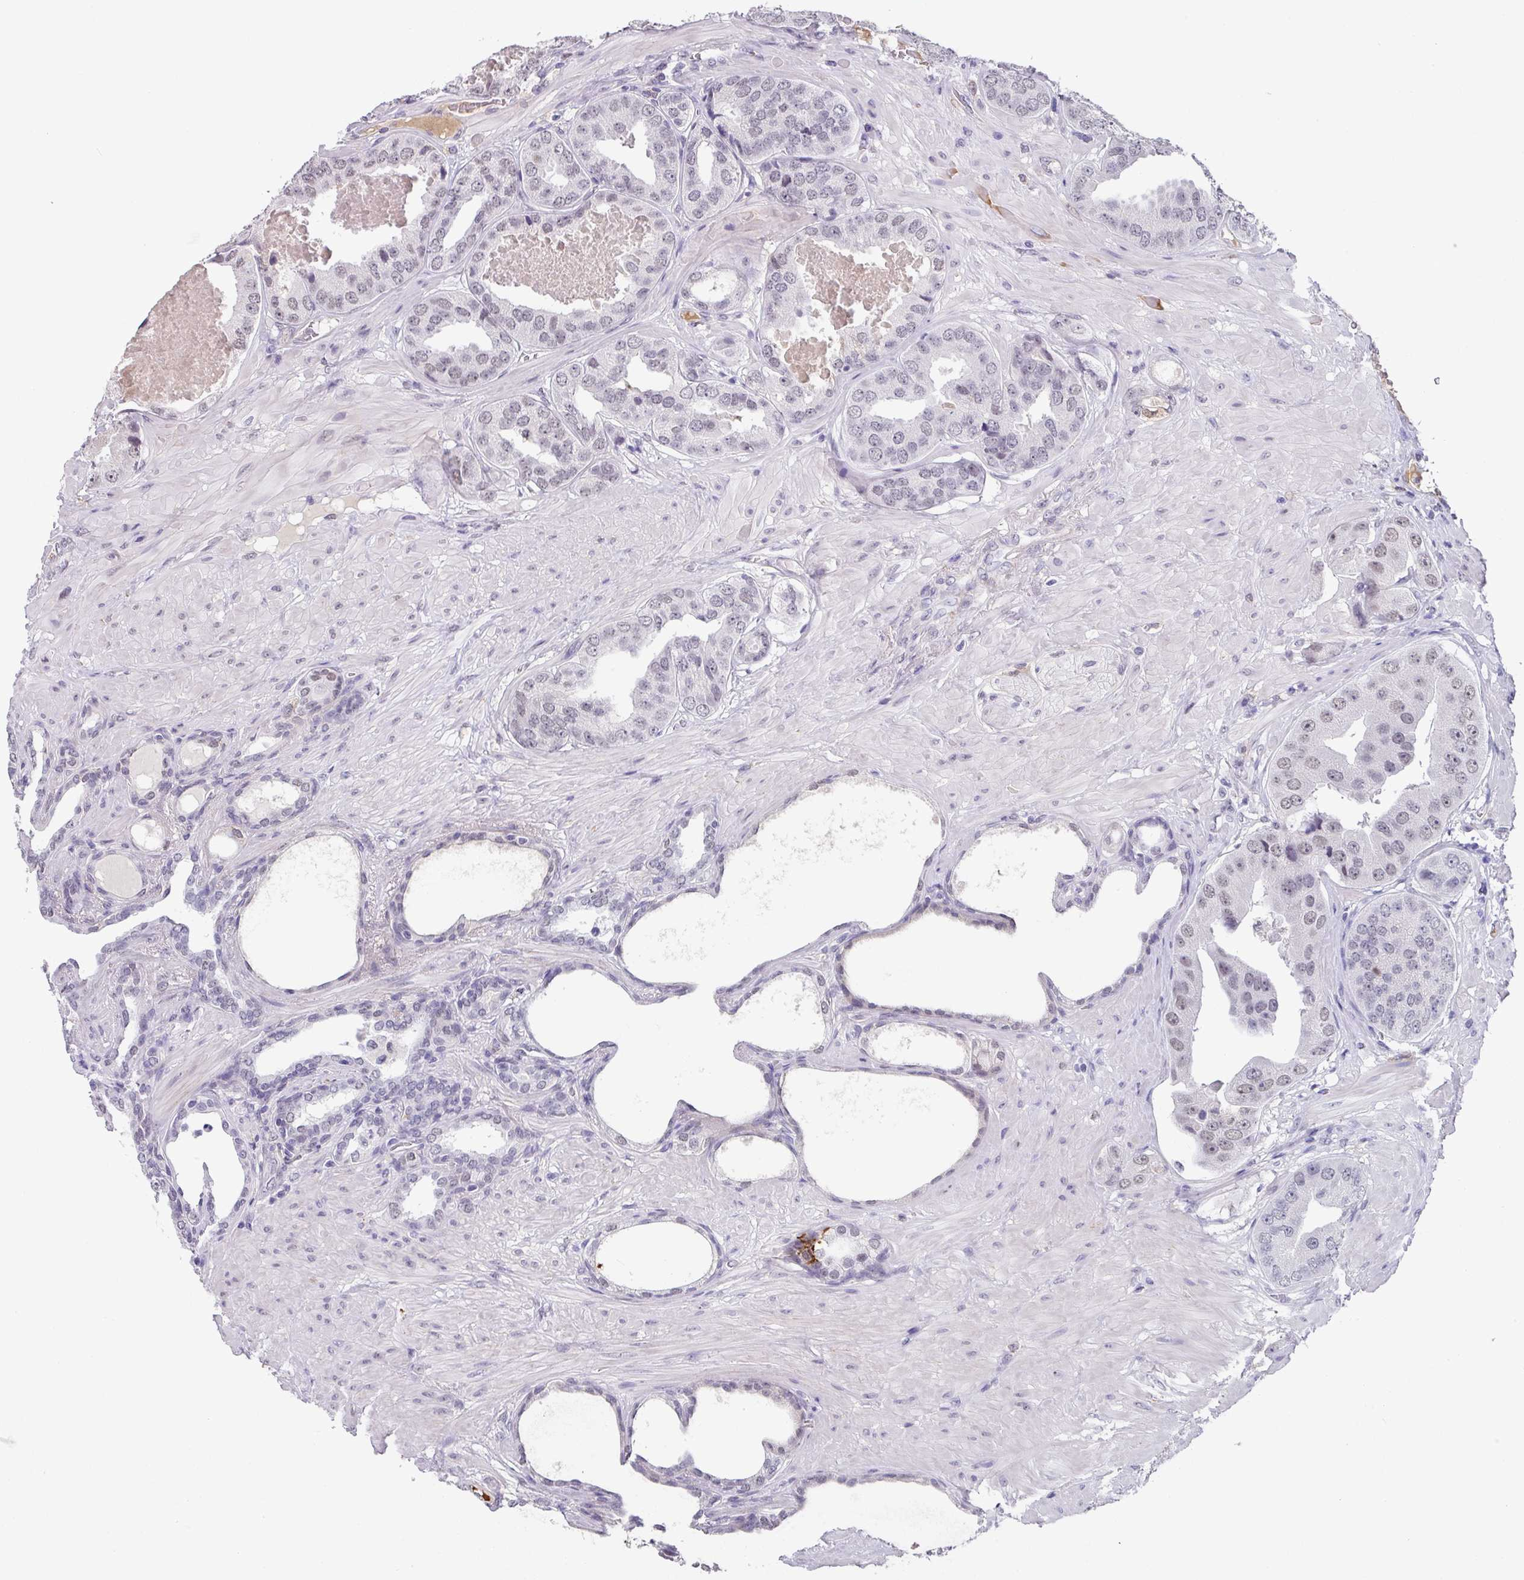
{"staining": {"intensity": "weak", "quantity": "25%-75%", "location": "nuclear"}, "tissue": "prostate cancer", "cell_type": "Tumor cells", "image_type": "cancer", "snomed": [{"axis": "morphology", "description": "Adenocarcinoma, High grade"}, {"axis": "topography", "description": "Prostate"}], "caption": "Prostate cancer (adenocarcinoma (high-grade)) was stained to show a protein in brown. There is low levels of weak nuclear positivity in about 25%-75% of tumor cells.", "gene": "C1QB", "patient": {"sex": "male", "age": 63}}